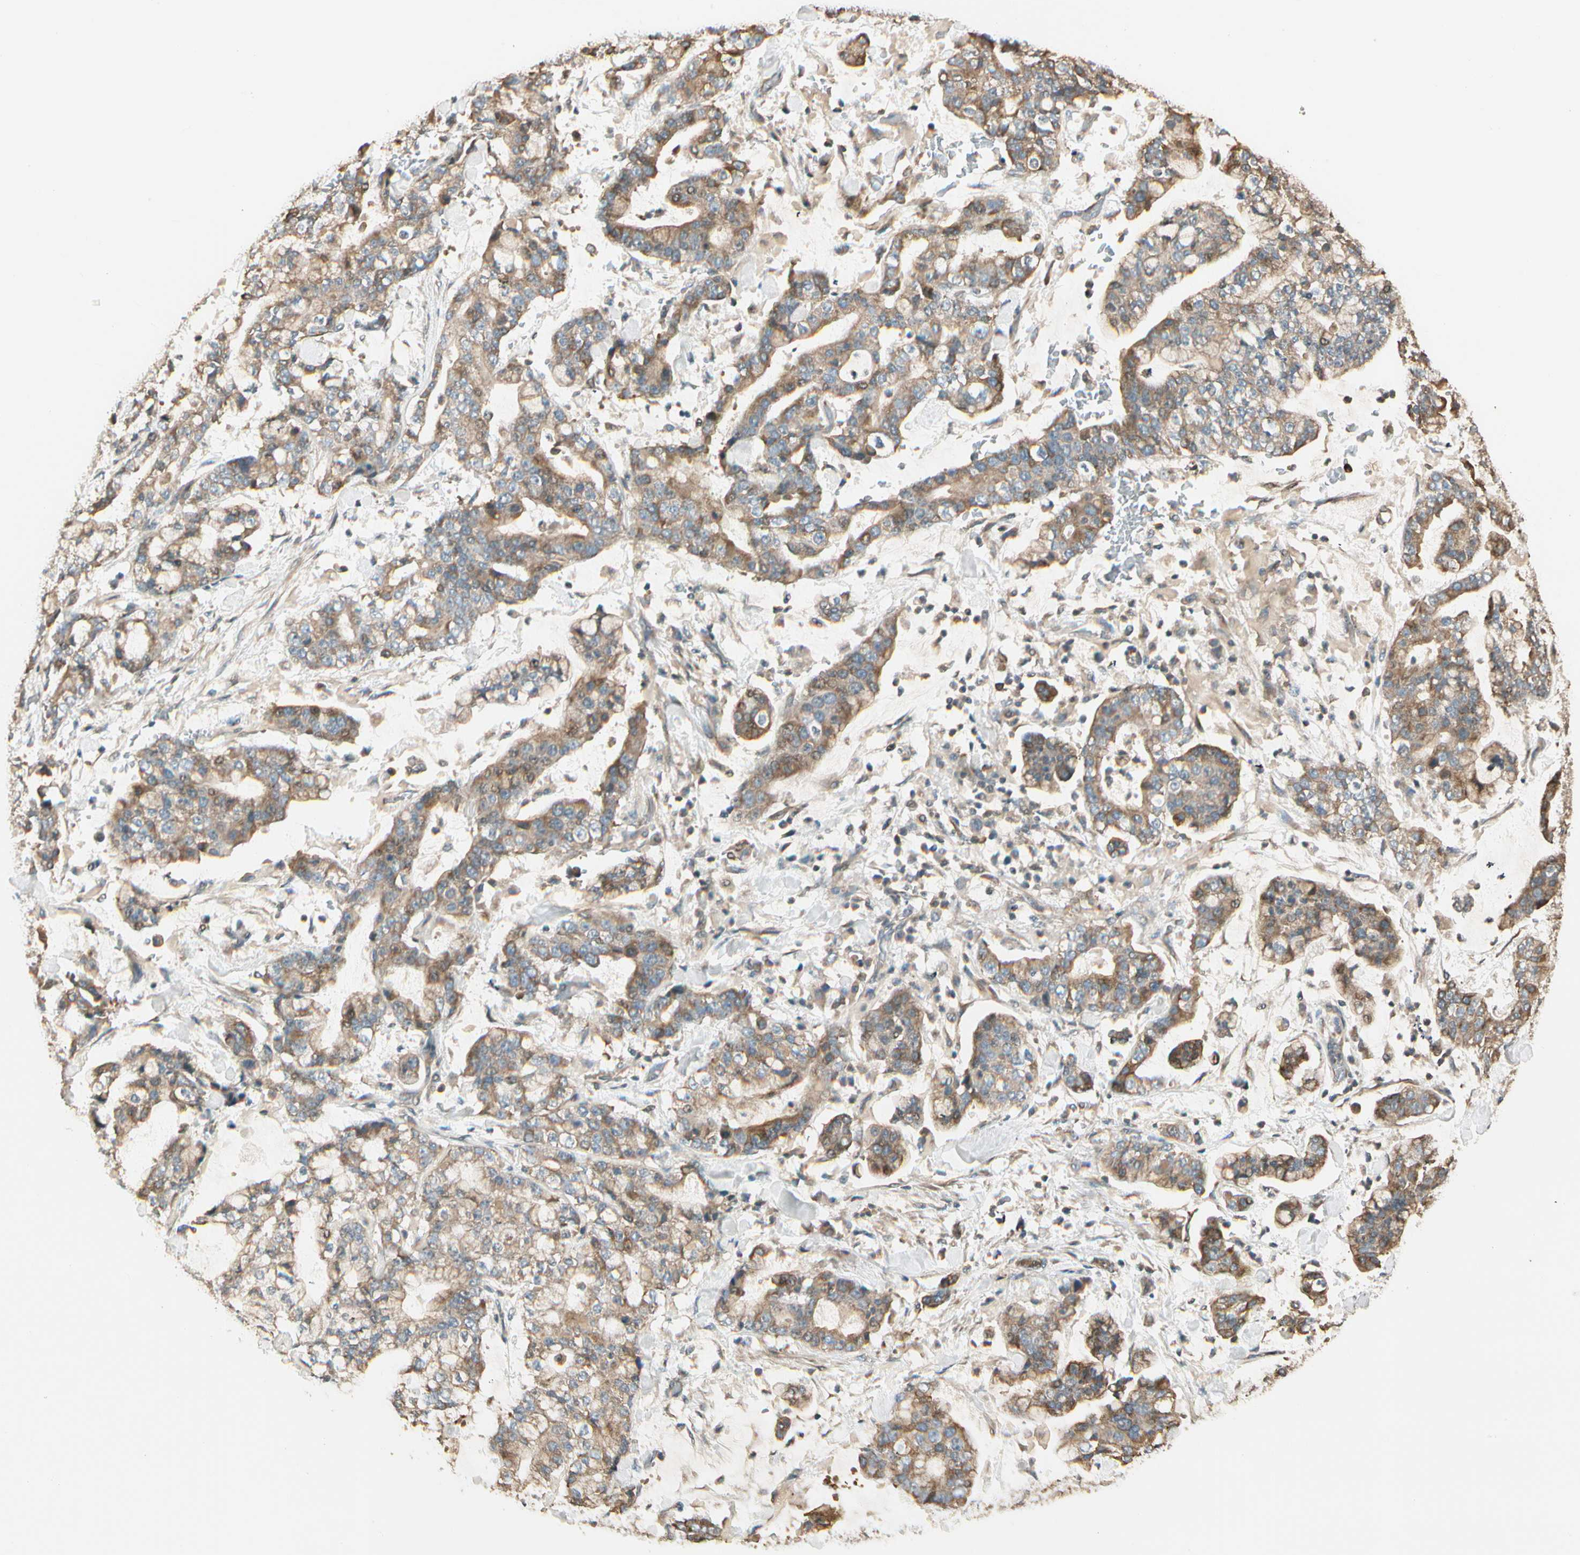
{"staining": {"intensity": "moderate", "quantity": ">75%", "location": "cytoplasmic/membranous"}, "tissue": "stomach cancer", "cell_type": "Tumor cells", "image_type": "cancer", "snomed": [{"axis": "morphology", "description": "Normal tissue, NOS"}, {"axis": "morphology", "description": "Adenocarcinoma, NOS"}, {"axis": "topography", "description": "Stomach, upper"}, {"axis": "topography", "description": "Stomach"}], "caption": "This photomicrograph reveals immunohistochemistry staining of human stomach cancer, with medium moderate cytoplasmic/membranous expression in approximately >75% of tumor cells.", "gene": "TNFRSF21", "patient": {"sex": "male", "age": 76}}